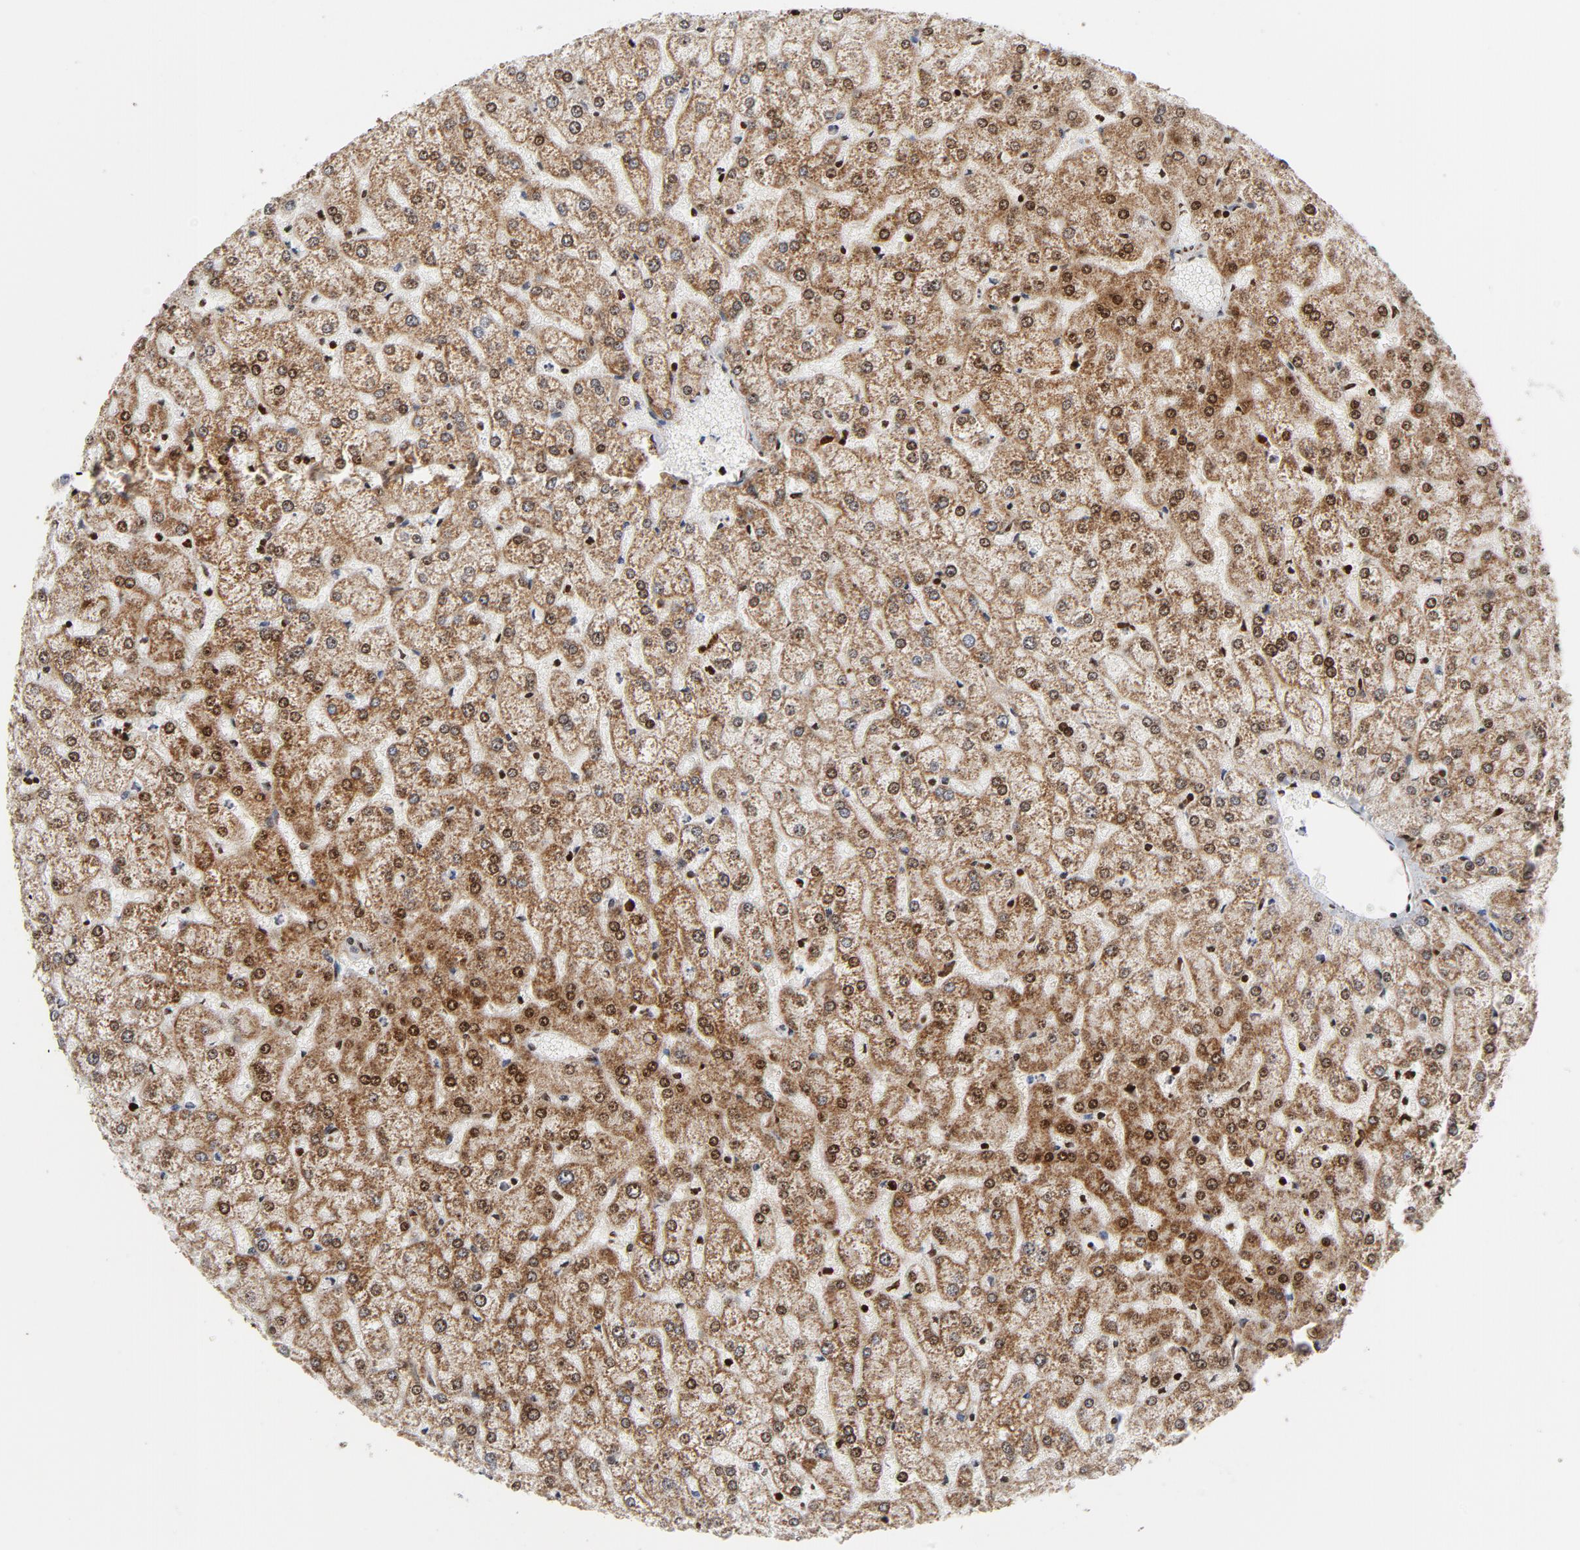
{"staining": {"intensity": "moderate", "quantity": "25%-75%", "location": "nuclear"}, "tissue": "liver", "cell_type": "Cholangiocytes", "image_type": "normal", "snomed": [{"axis": "morphology", "description": "Normal tissue, NOS"}, {"axis": "topography", "description": "Liver"}], "caption": "Immunohistochemical staining of unremarkable human liver shows medium levels of moderate nuclear staining in about 25%-75% of cholangiocytes. Ihc stains the protein of interest in brown and the nuclei are stained blue.", "gene": "CYCS", "patient": {"sex": "female", "age": 32}}